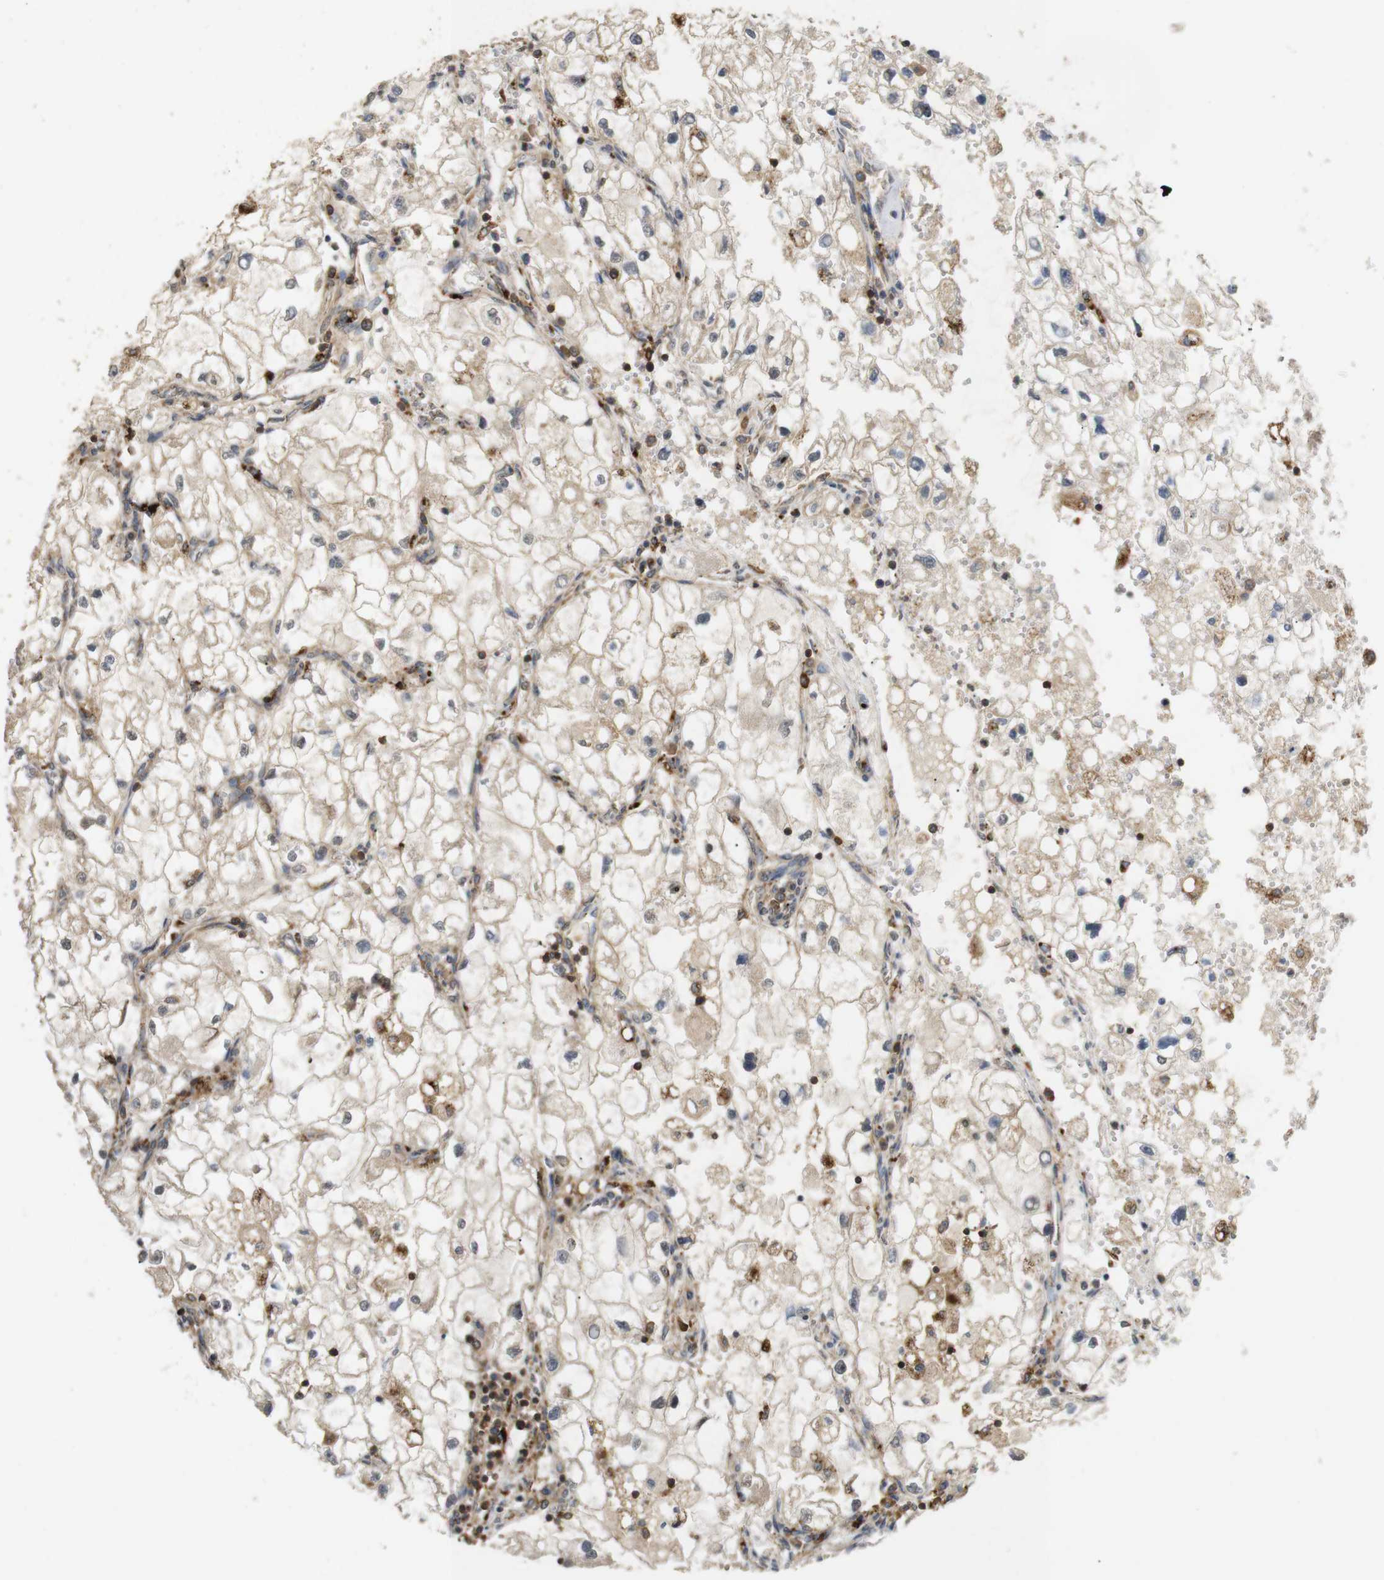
{"staining": {"intensity": "weak", "quantity": ">75%", "location": "cytoplasmic/membranous"}, "tissue": "renal cancer", "cell_type": "Tumor cells", "image_type": "cancer", "snomed": [{"axis": "morphology", "description": "Adenocarcinoma, NOS"}, {"axis": "topography", "description": "Kidney"}], "caption": "DAB immunohistochemical staining of renal cancer (adenocarcinoma) exhibits weak cytoplasmic/membranous protein staining in approximately >75% of tumor cells.", "gene": "KSR1", "patient": {"sex": "female", "age": 70}}